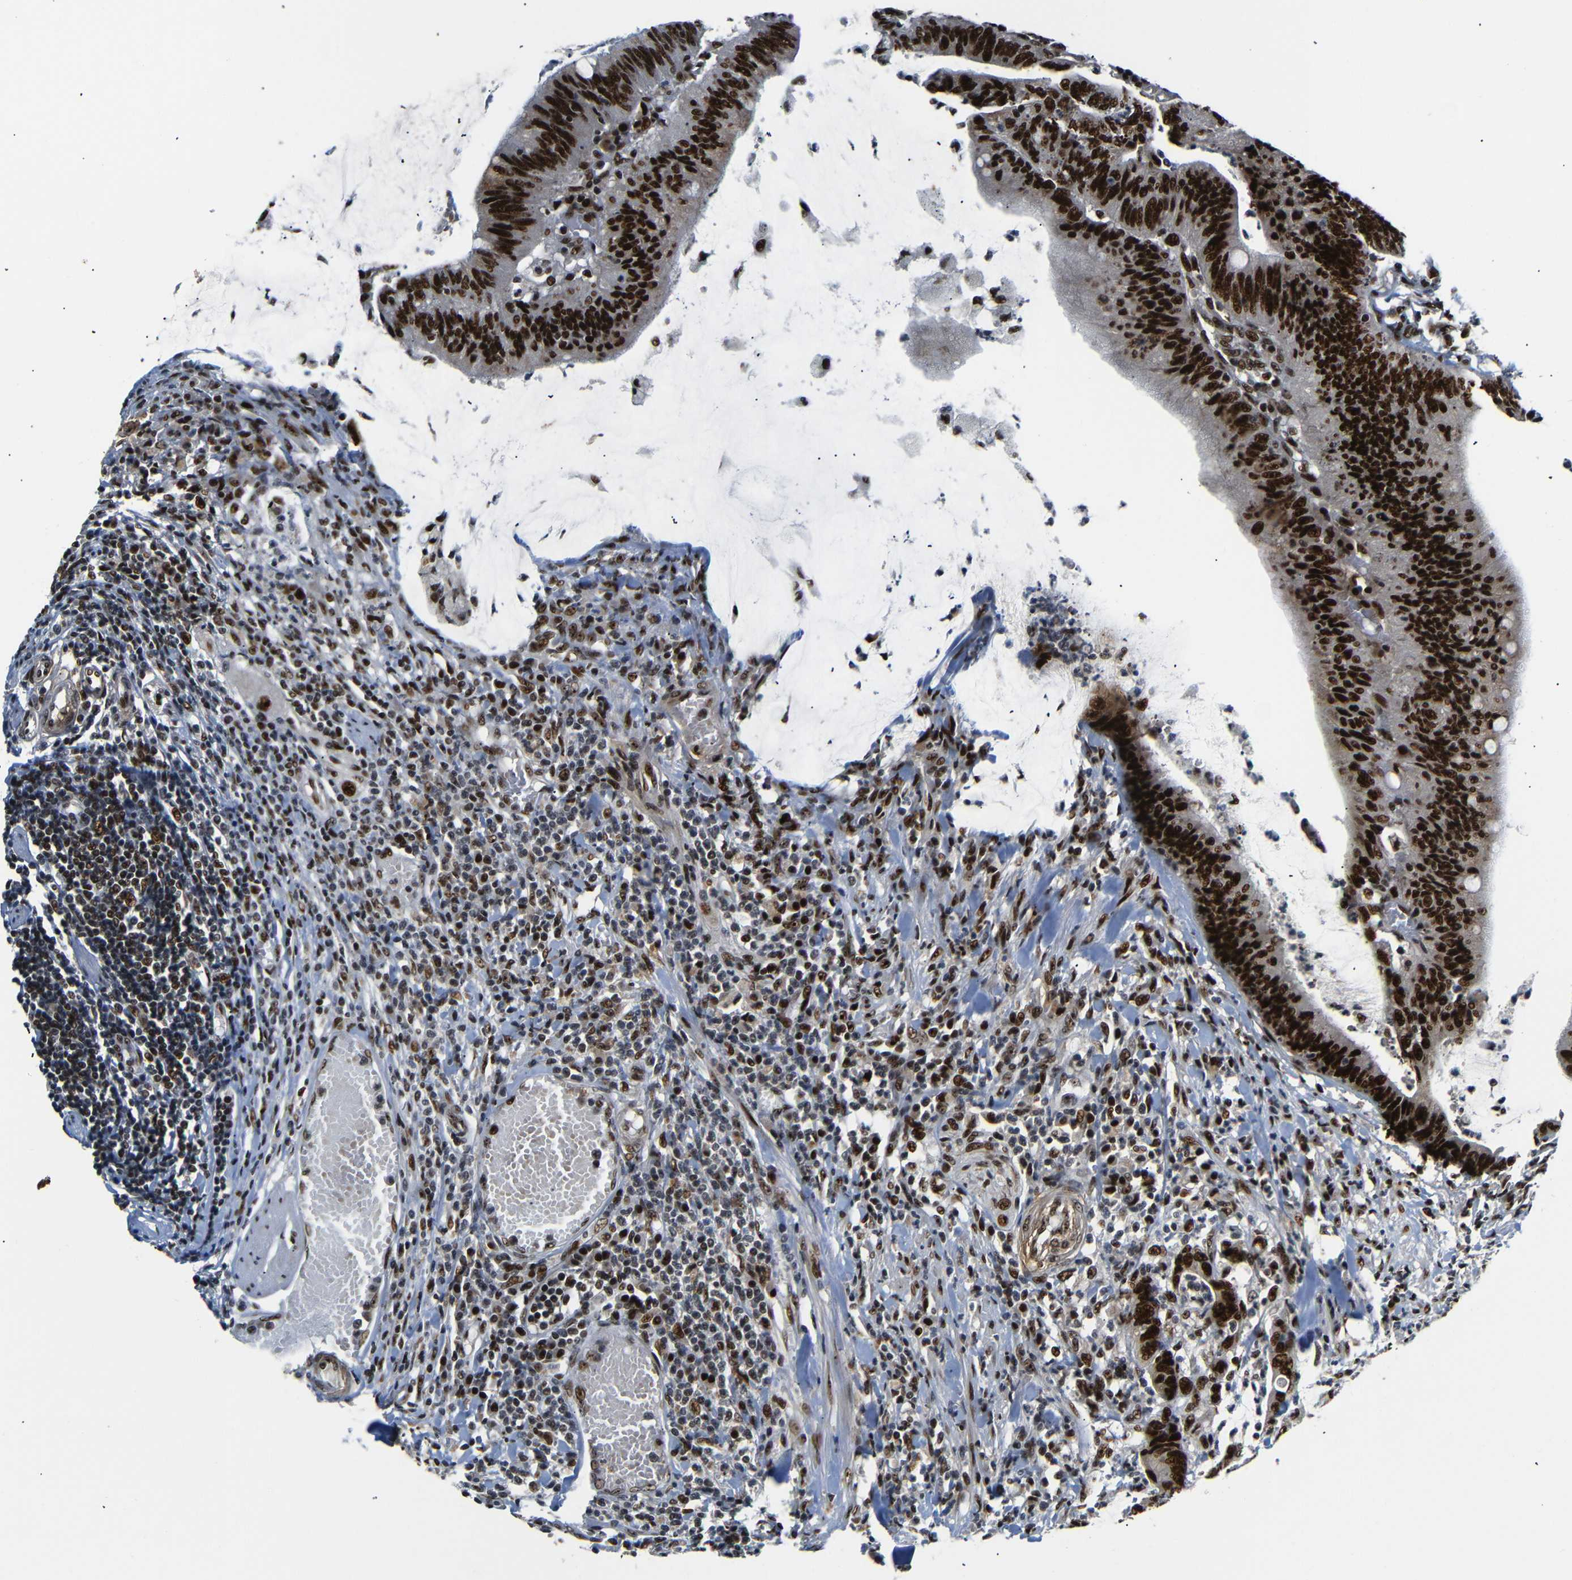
{"staining": {"intensity": "strong", "quantity": ">75%", "location": "nuclear"}, "tissue": "colorectal cancer", "cell_type": "Tumor cells", "image_type": "cancer", "snomed": [{"axis": "morphology", "description": "Adenocarcinoma, NOS"}, {"axis": "topography", "description": "Rectum"}], "caption": "Human colorectal cancer stained with a brown dye exhibits strong nuclear positive expression in approximately >75% of tumor cells.", "gene": "SETDB2", "patient": {"sex": "female", "age": 66}}